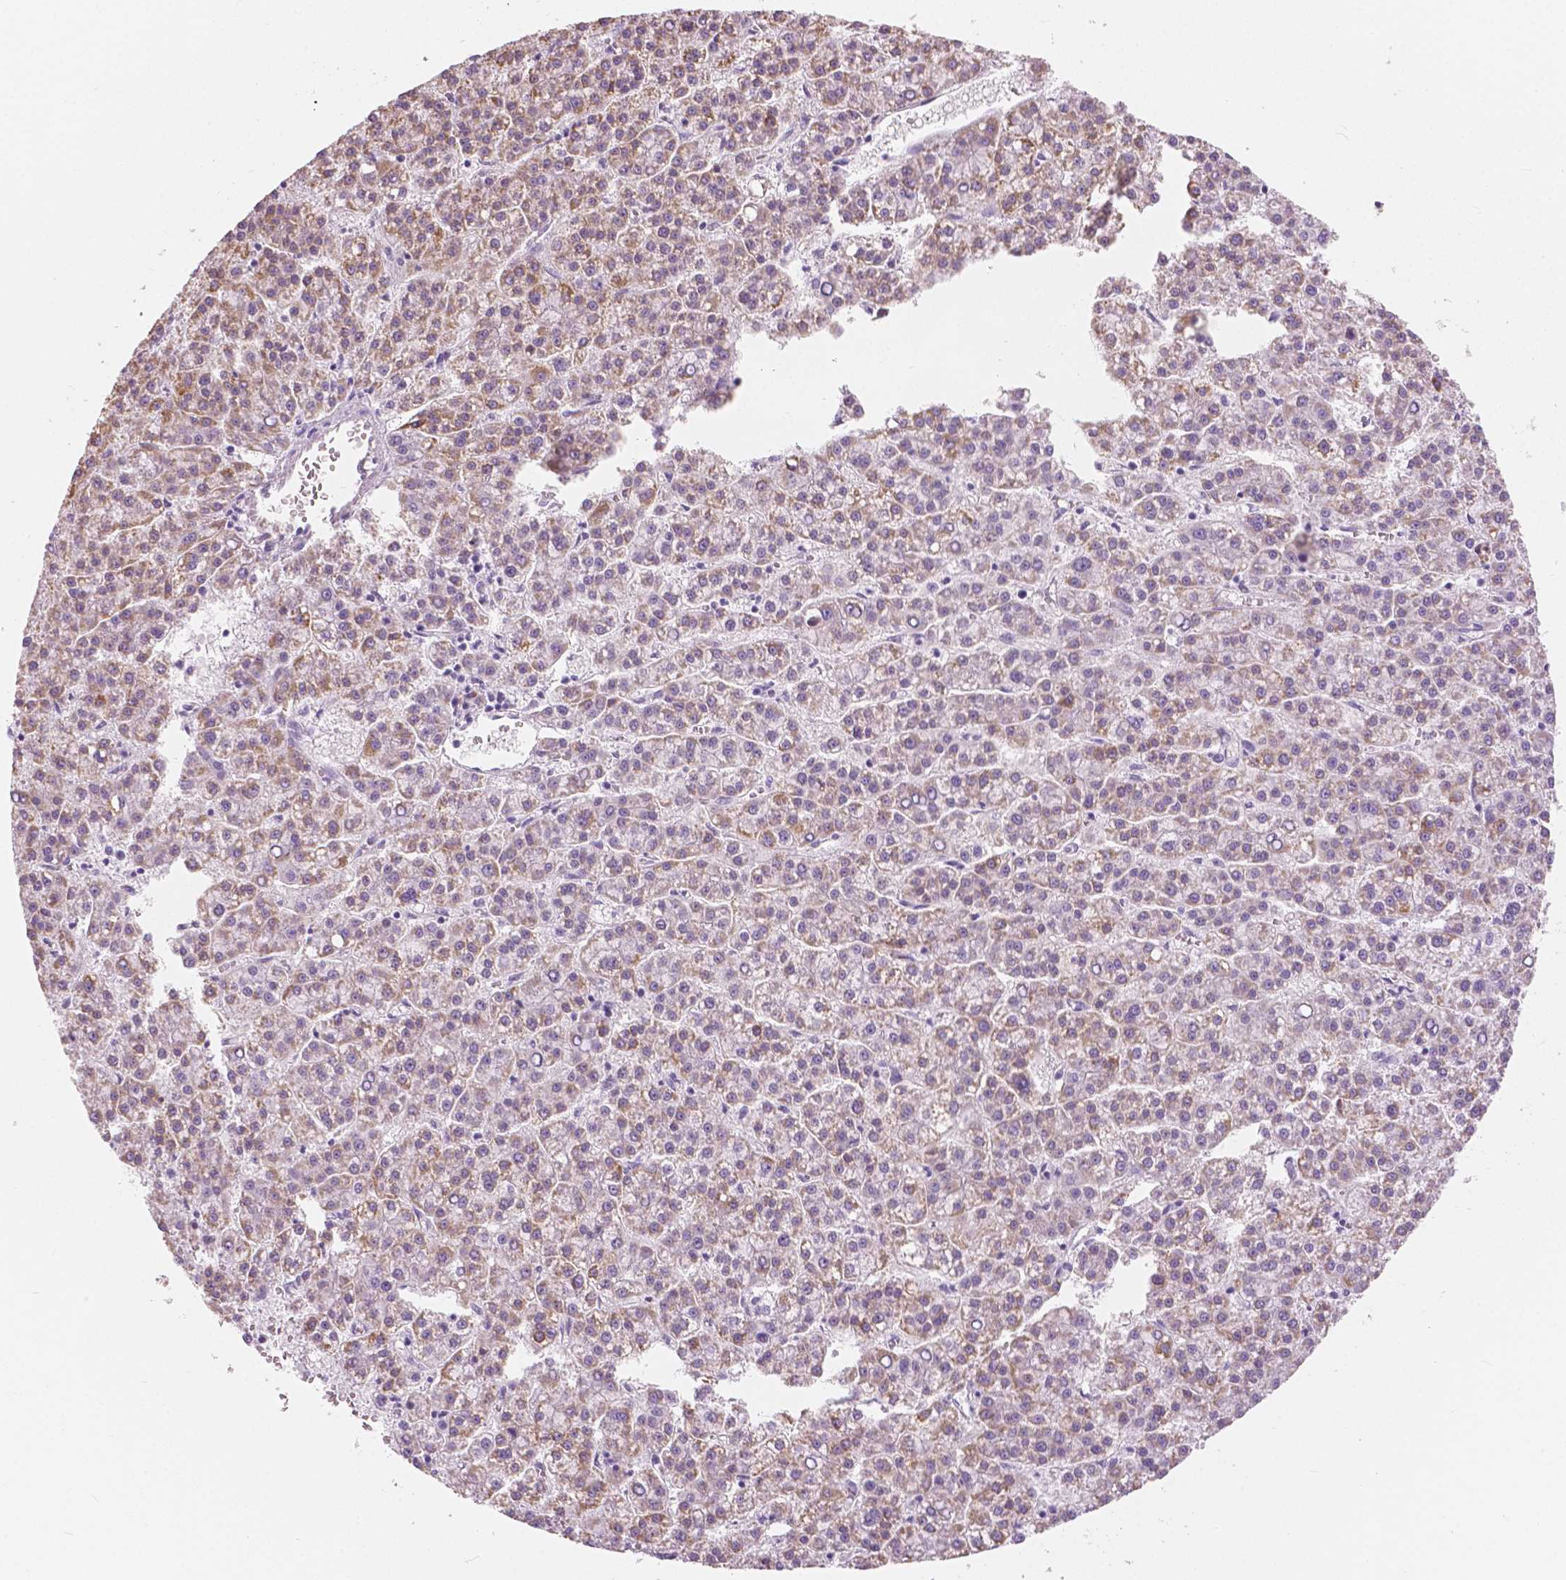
{"staining": {"intensity": "weak", "quantity": "25%-75%", "location": "cytoplasmic/membranous"}, "tissue": "liver cancer", "cell_type": "Tumor cells", "image_type": "cancer", "snomed": [{"axis": "morphology", "description": "Carcinoma, Hepatocellular, NOS"}, {"axis": "topography", "description": "Liver"}], "caption": "Liver cancer stained for a protein (brown) displays weak cytoplasmic/membranous positive expression in about 25%-75% of tumor cells.", "gene": "A4GNT", "patient": {"sex": "female", "age": 58}}